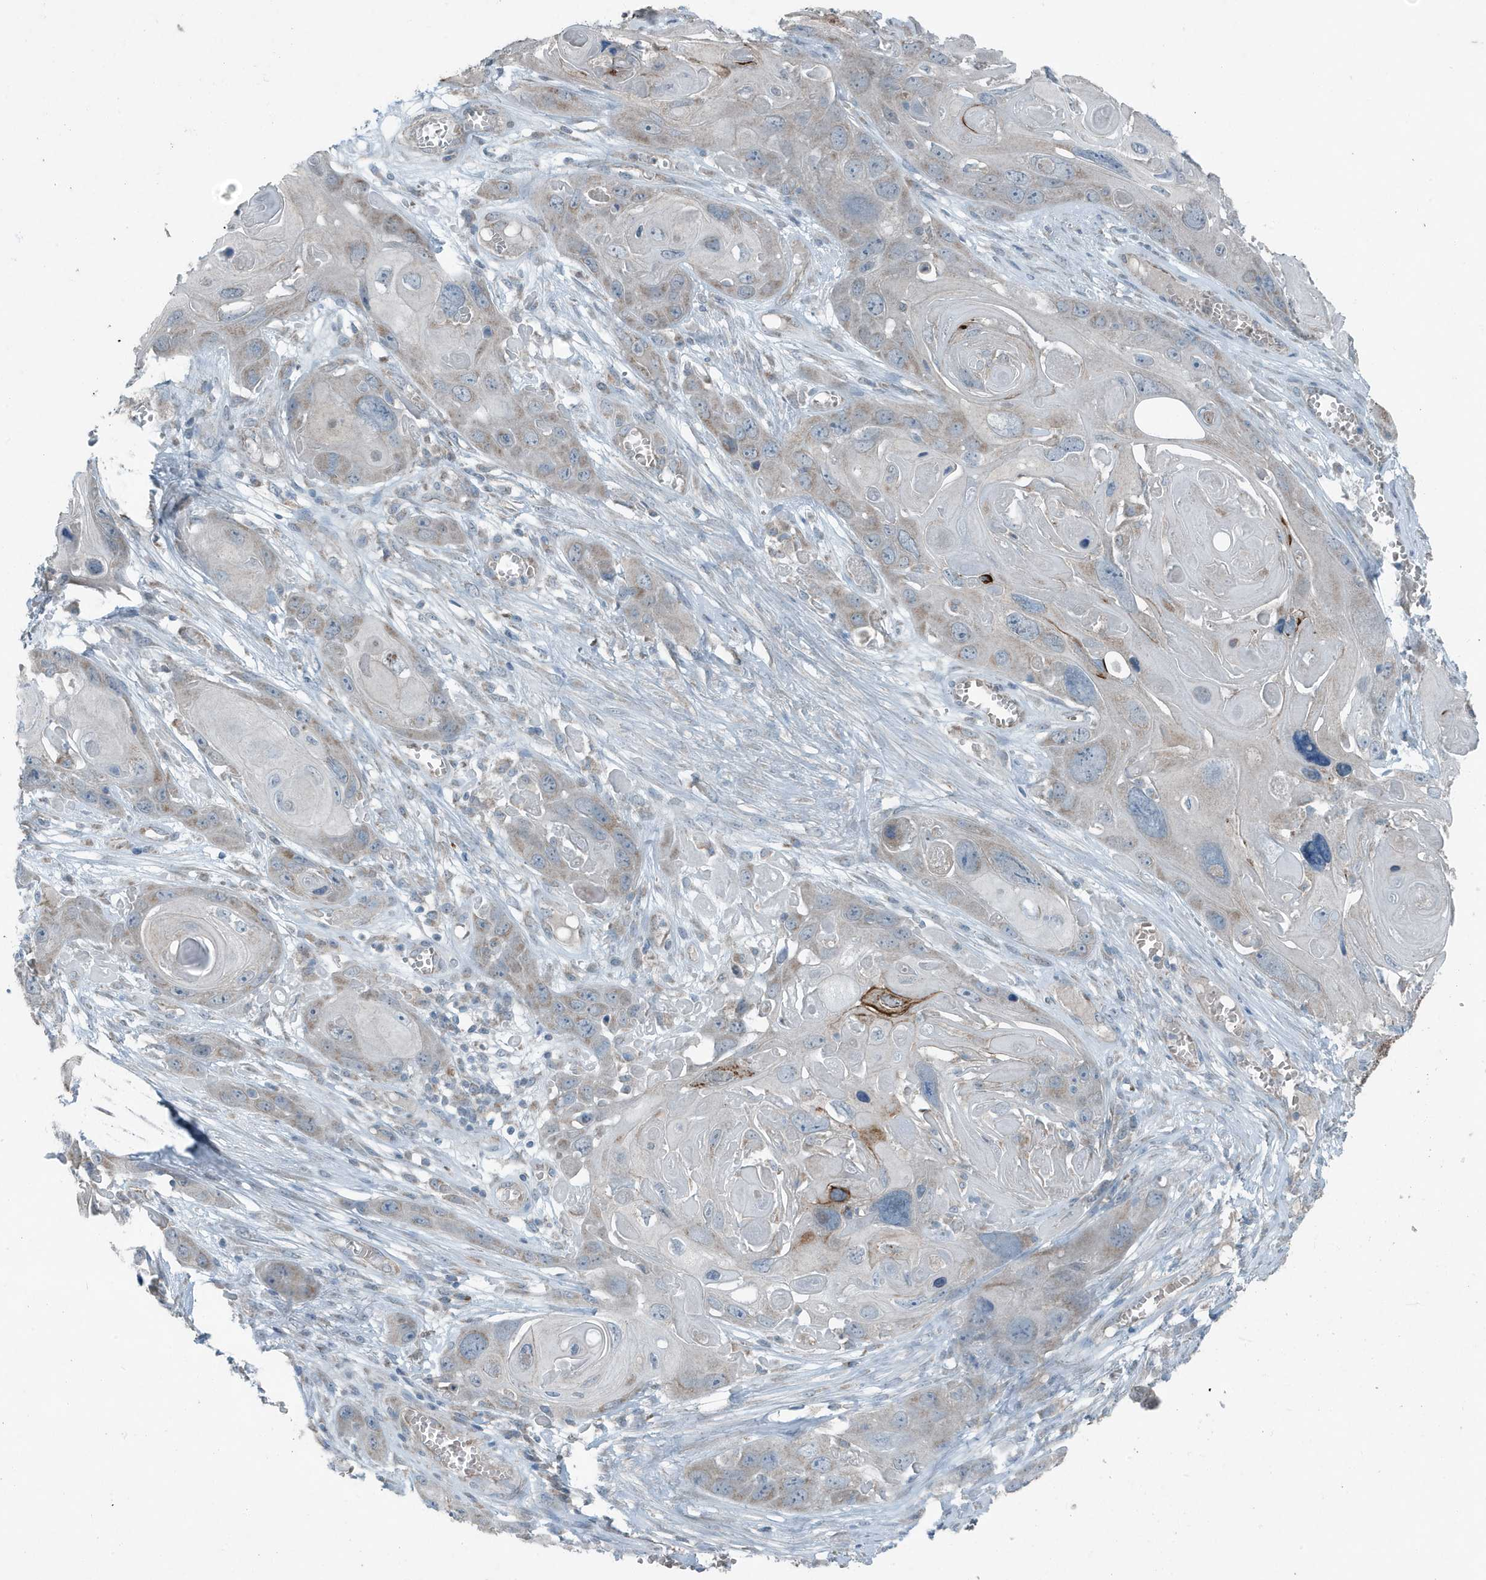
{"staining": {"intensity": "weak", "quantity": "25%-75%", "location": "cytoplasmic/membranous"}, "tissue": "skin cancer", "cell_type": "Tumor cells", "image_type": "cancer", "snomed": [{"axis": "morphology", "description": "Squamous cell carcinoma, NOS"}, {"axis": "topography", "description": "Skin"}], "caption": "Tumor cells demonstrate low levels of weak cytoplasmic/membranous staining in about 25%-75% of cells in human skin cancer.", "gene": "MT-CYB", "patient": {"sex": "male", "age": 55}}